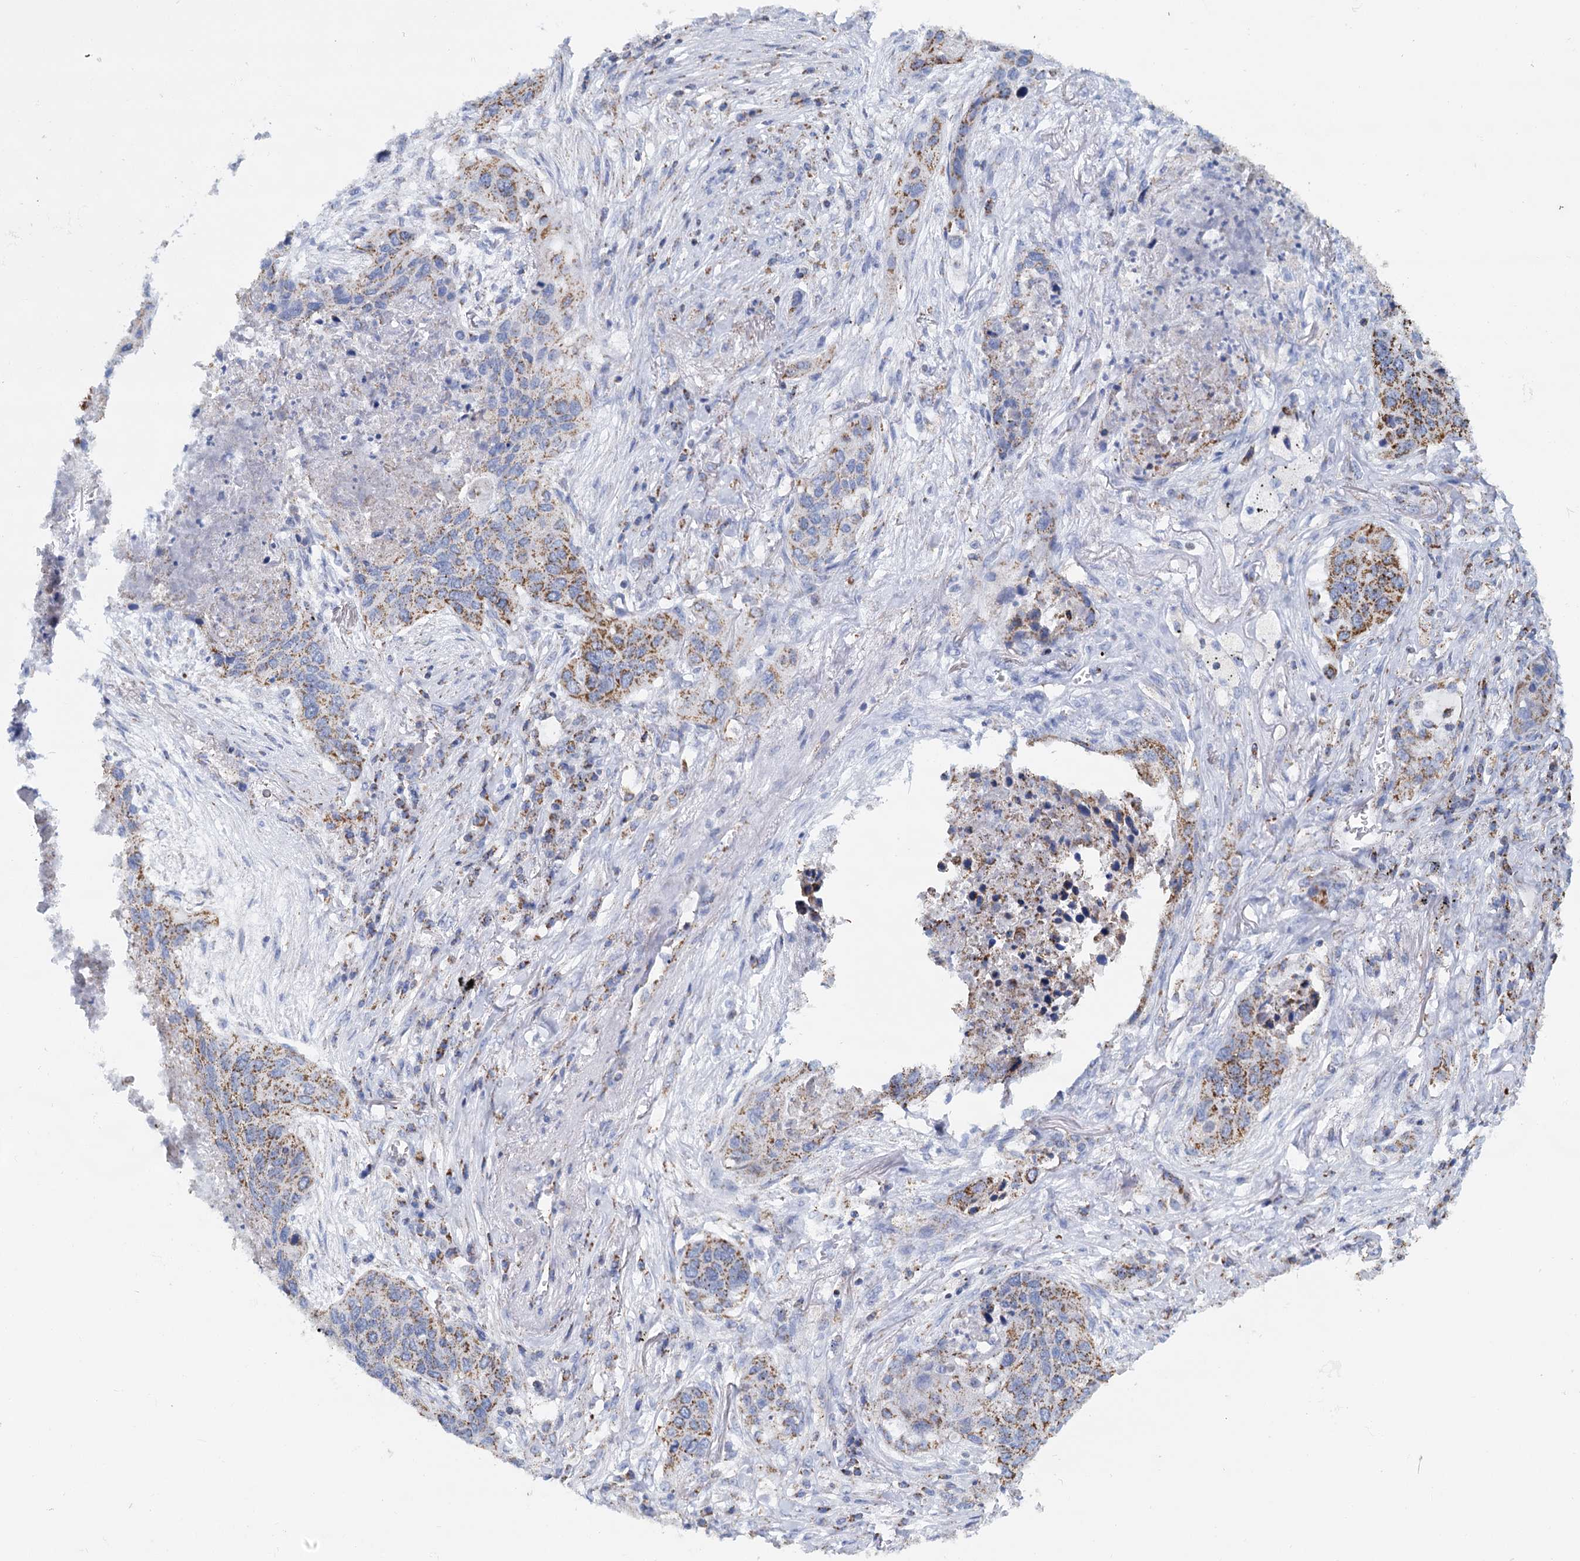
{"staining": {"intensity": "moderate", "quantity": ">75%", "location": "cytoplasmic/membranous"}, "tissue": "lung cancer", "cell_type": "Tumor cells", "image_type": "cancer", "snomed": [{"axis": "morphology", "description": "Squamous cell carcinoma, NOS"}, {"axis": "topography", "description": "Lung"}], "caption": "Immunohistochemical staining of squamous cell carcinoma (lung) reveals moderate cytoplasmic/membranous protein staining in about >75% of tumor cells.", "gene": "CCP110", "patient": {"sex": "female", "age": 63}}